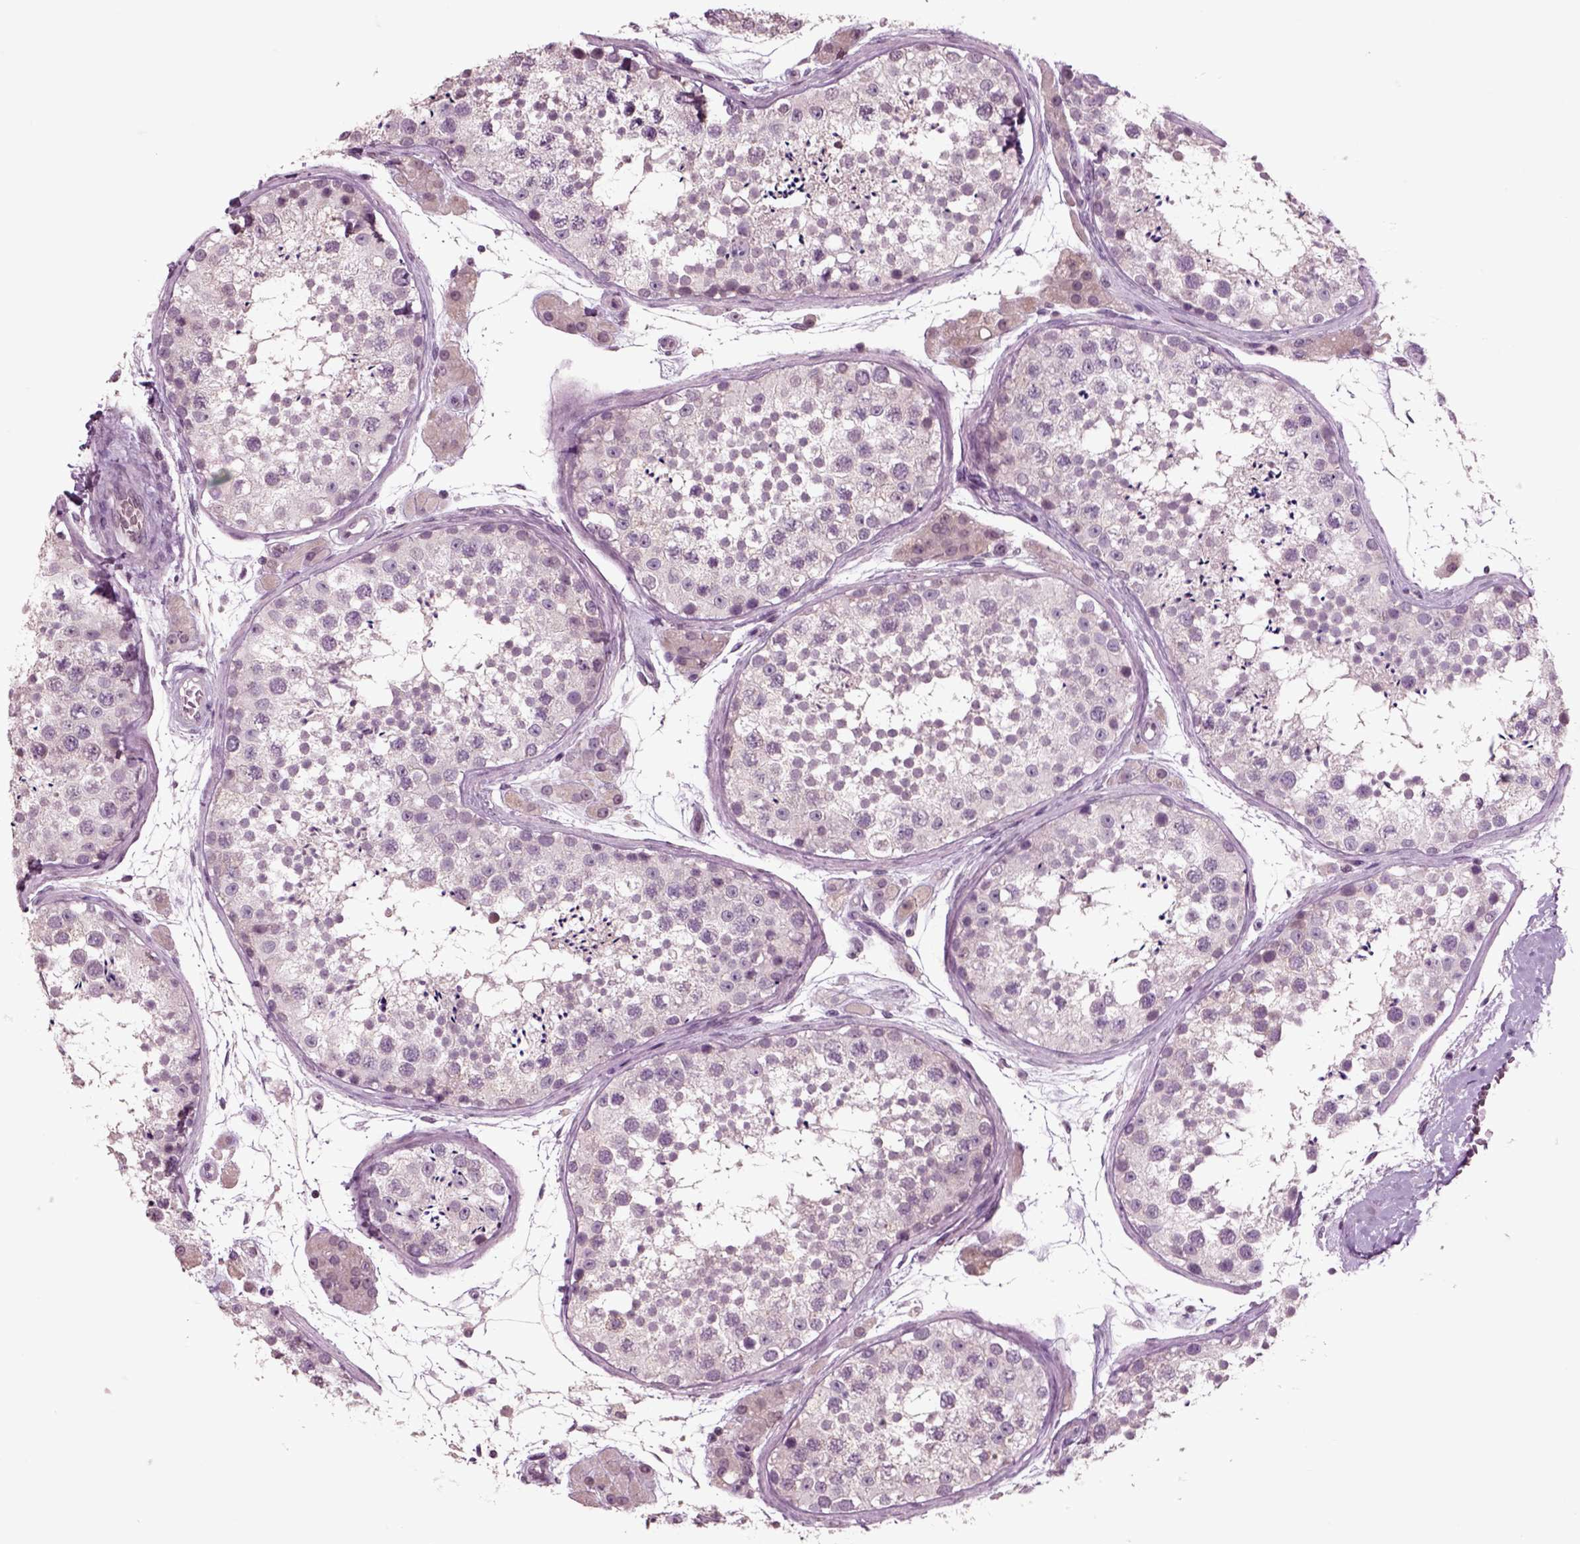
{"staining": {"intensity": "weak", "quantity": "<25%", "location": "cytoplasmic/membranous"}, "tissue": "testis", "cell_type": "Cells in seminiferous ducts", "image_type": "normal", "snomed": [{"axis": "morphology", "description": "Normal tissue, NOS"}, {"axis": "topography", "description": "Testis"}], "caption": "The immunohistochemistry (IHC) photomicrograph has no significant staining in cells in seminiferous ducts of testis.", "gene": "CHGB", "patient": {"sex": "male", "age": 41}}